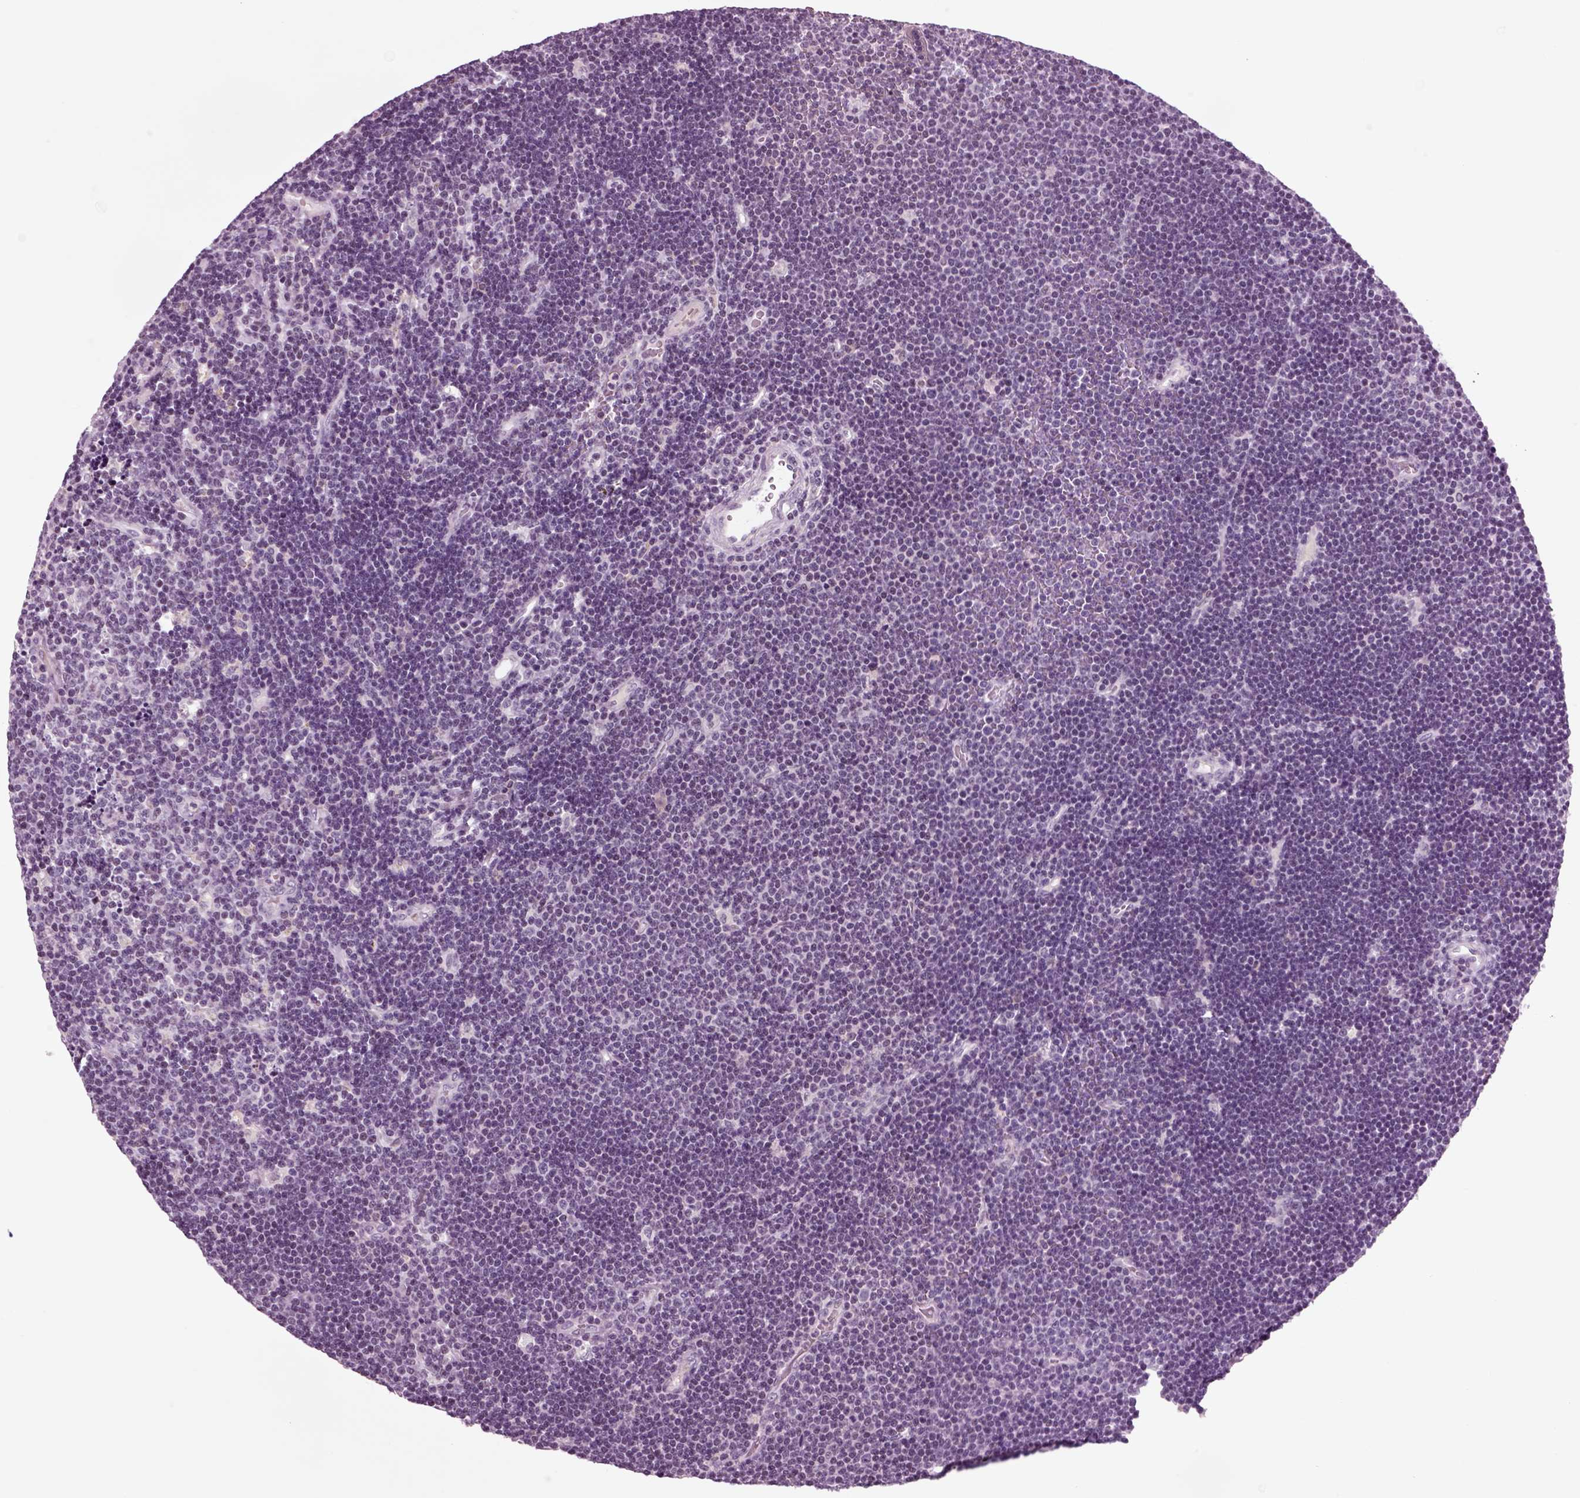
{"staining": {"intensity": "negative", "quantity": "none", "location": "none"}, "tissue": "lymphoma", "cell_type": "Tumor cells", "image_type": "cancer", "snomed": [{"axis": "morphology", "description": "Malignant lymphoma, non-Hodgkin's type, Low grade"}, {"axis": "topography", "description": "Brain"}], "caption": "Lymphoma stained for a protein using immunohistochemistry reveals no expression tumor cells.", "gene": "CHGB", "patient": {"sex": "female", "age": 66}}